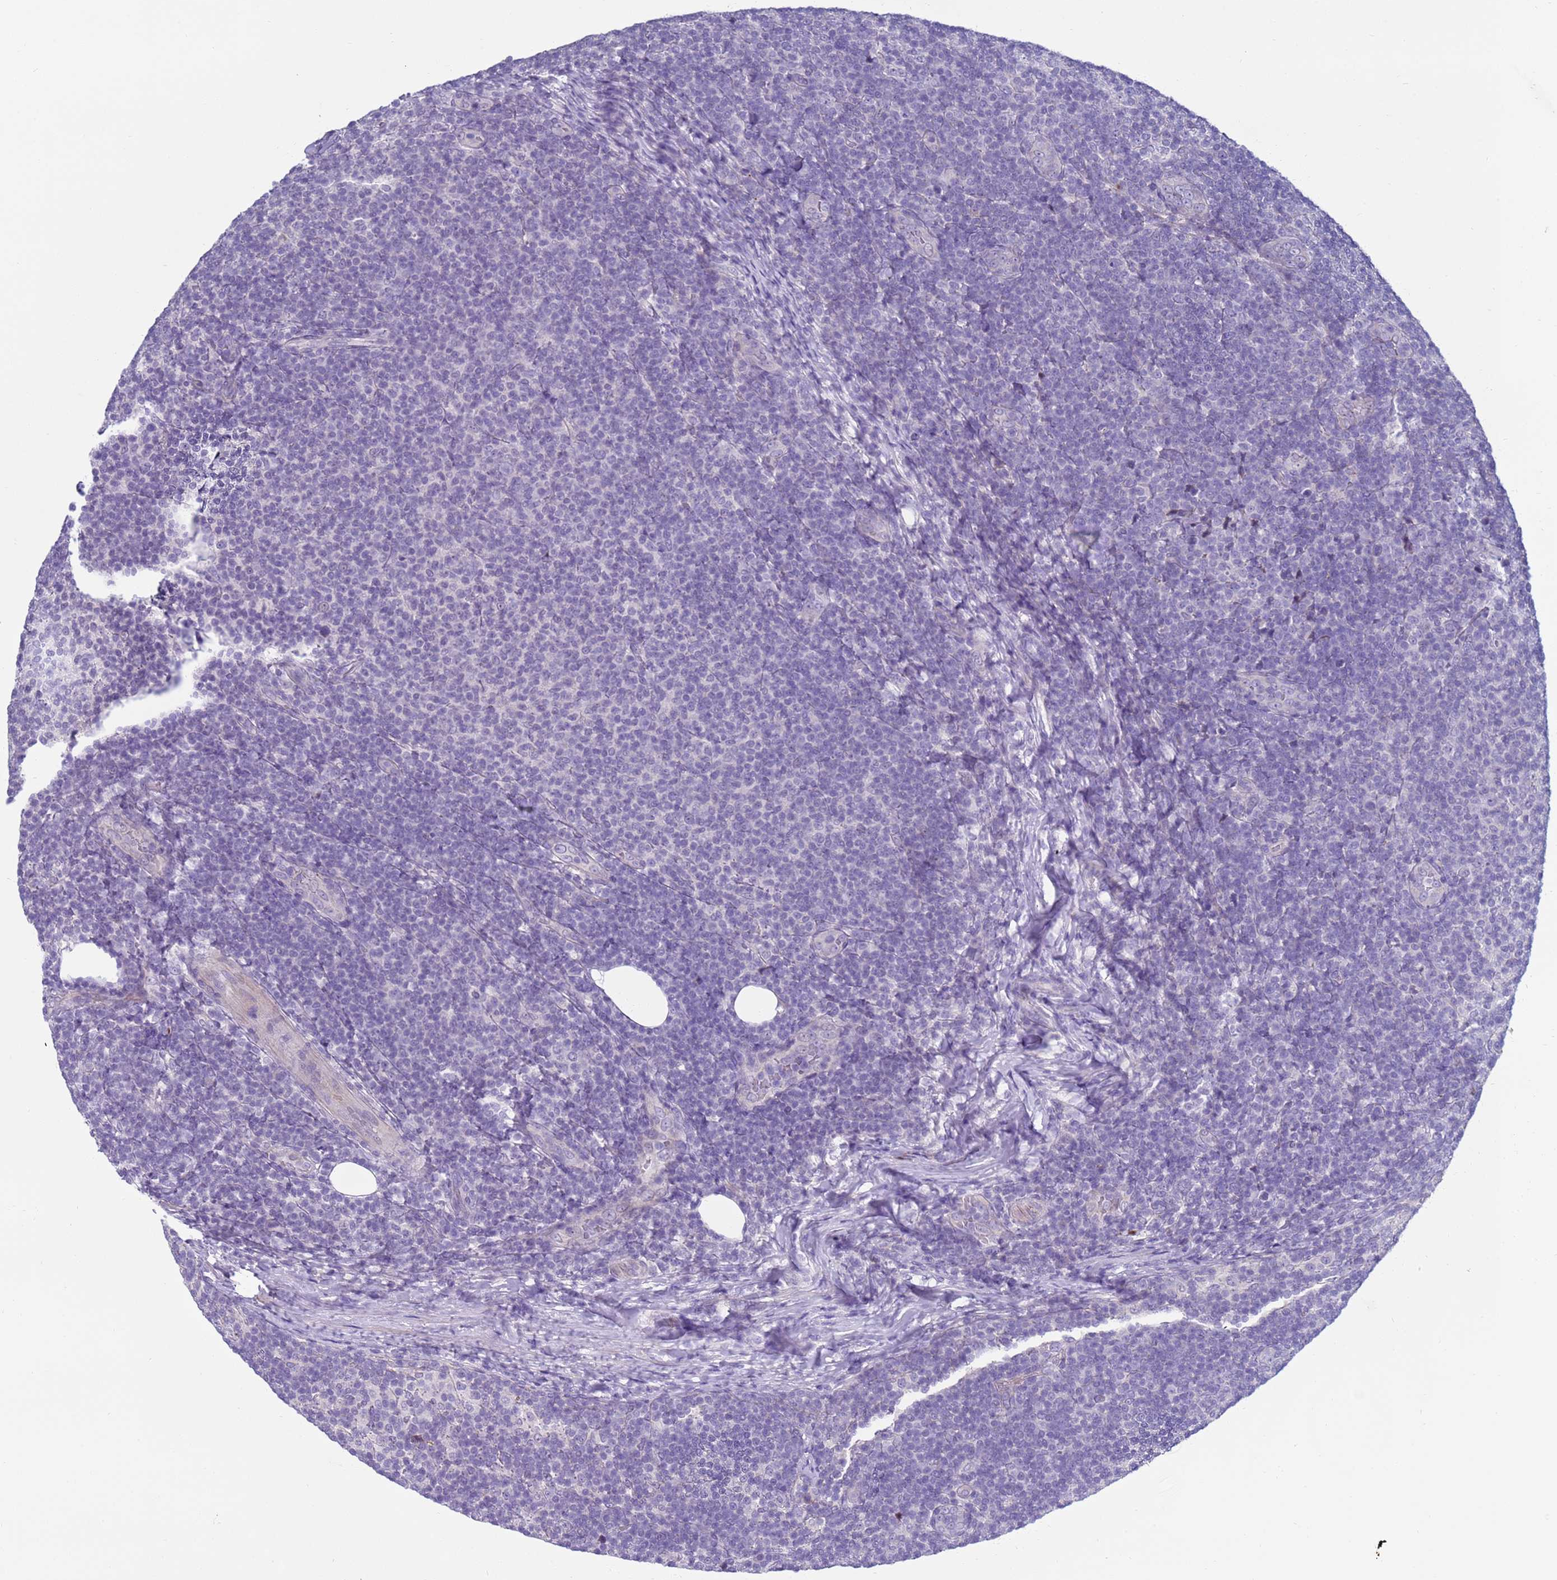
{"staining": {"intensity": "negative", "quantity": "none", "location": "none"}, "tissue": "lymphoma", "cell_type": "Tumor cells", "image_type": "cancer", "snomed": [{"axis": "morphology", "description": "Malignant lymphoma, non-Hodgkin's type, Low grade"}, {"axis": "topography", "description": "Lymph node"}], "caption": "The immunohistochemistry image has no significant staining in tumor cells of lymphoma tissue. (DAB immunohistochemistry (IHC) with hematoxylin counter stain).", "gene": "TRIM51", "patient": {"sex": "male", "age": 66}}